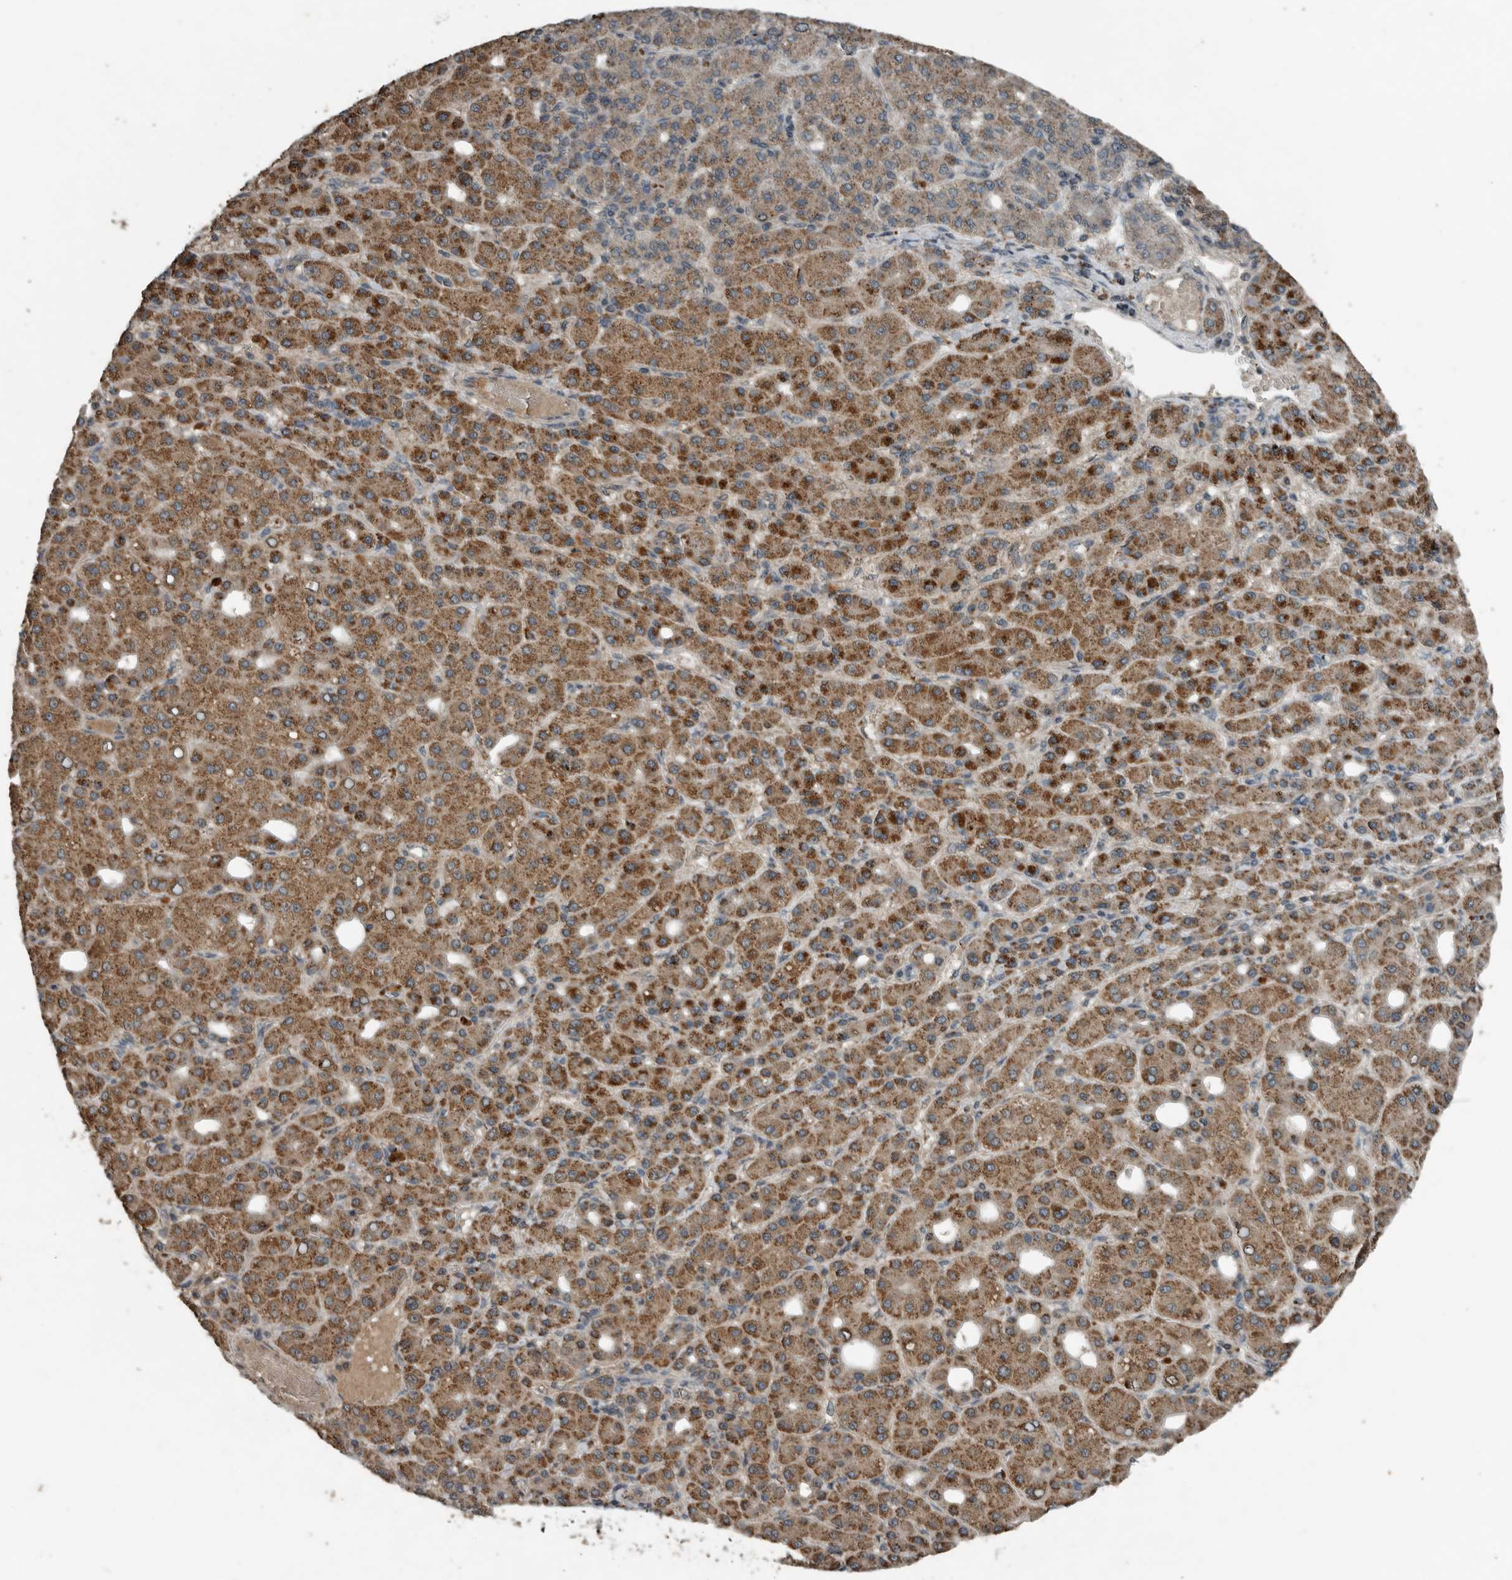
{"staining": {"intensity": "moderate", "quantity": ">75%", "location": "cytoplasmic/membranous"}, "tissue": "liver cancer", "cell_type": "Tumor cells", "image_type": "cancer", "snomed": [{"axis": "morphology", "description": "Carcinoma, Hepatocellular, NOS"}, {"axis": "topography", "description": "Liver"}], "caption": "IHC histopathology image of neoplastic tissue: liver cancer stained using immunohistochemistry reveals medium levels of moderate protein expression localized specifically in the cytoplasmic/membranous of tumor cells, appearing as a cytoplasmic/membranous brown color.", "gene": "IL6ST", "patient": {"sex": "male", "age": 65}}